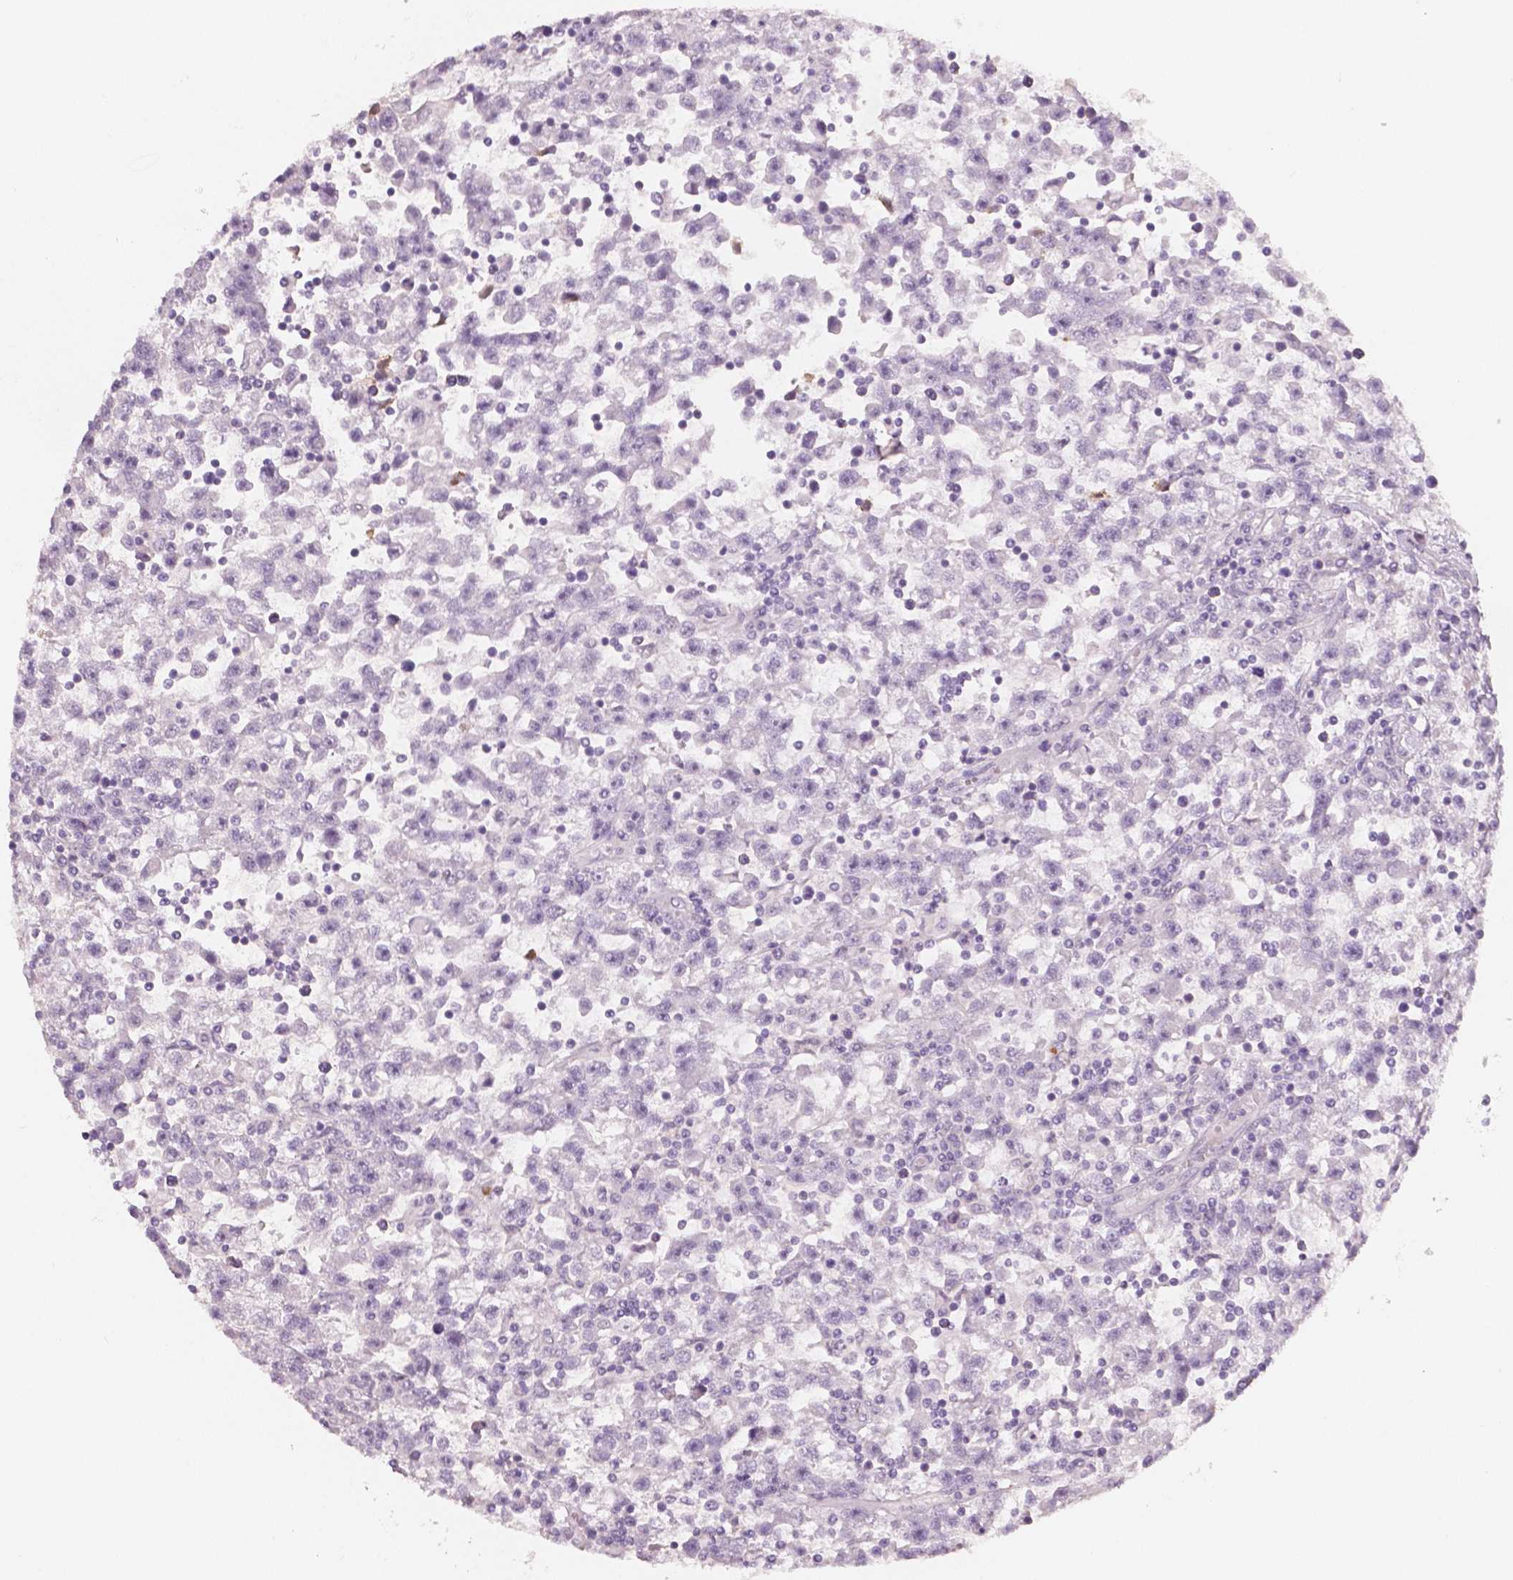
{"staining": {"intensity": "negative", "quantity": "none", "location": "none"}, "tissue": "testis cancer", "cell_type": "Tumor cells", "image_type": "cancer", "snomed": [{"axis": "morphology", "description": "Seminoma, NOS"}, {"axis": "topography", "description": "Testis"}], "caption": "Tumor cells show no significant protein staining in testis cancer.", "gene": "APOA4", "patient": {"sex": "male", "age": 31}}